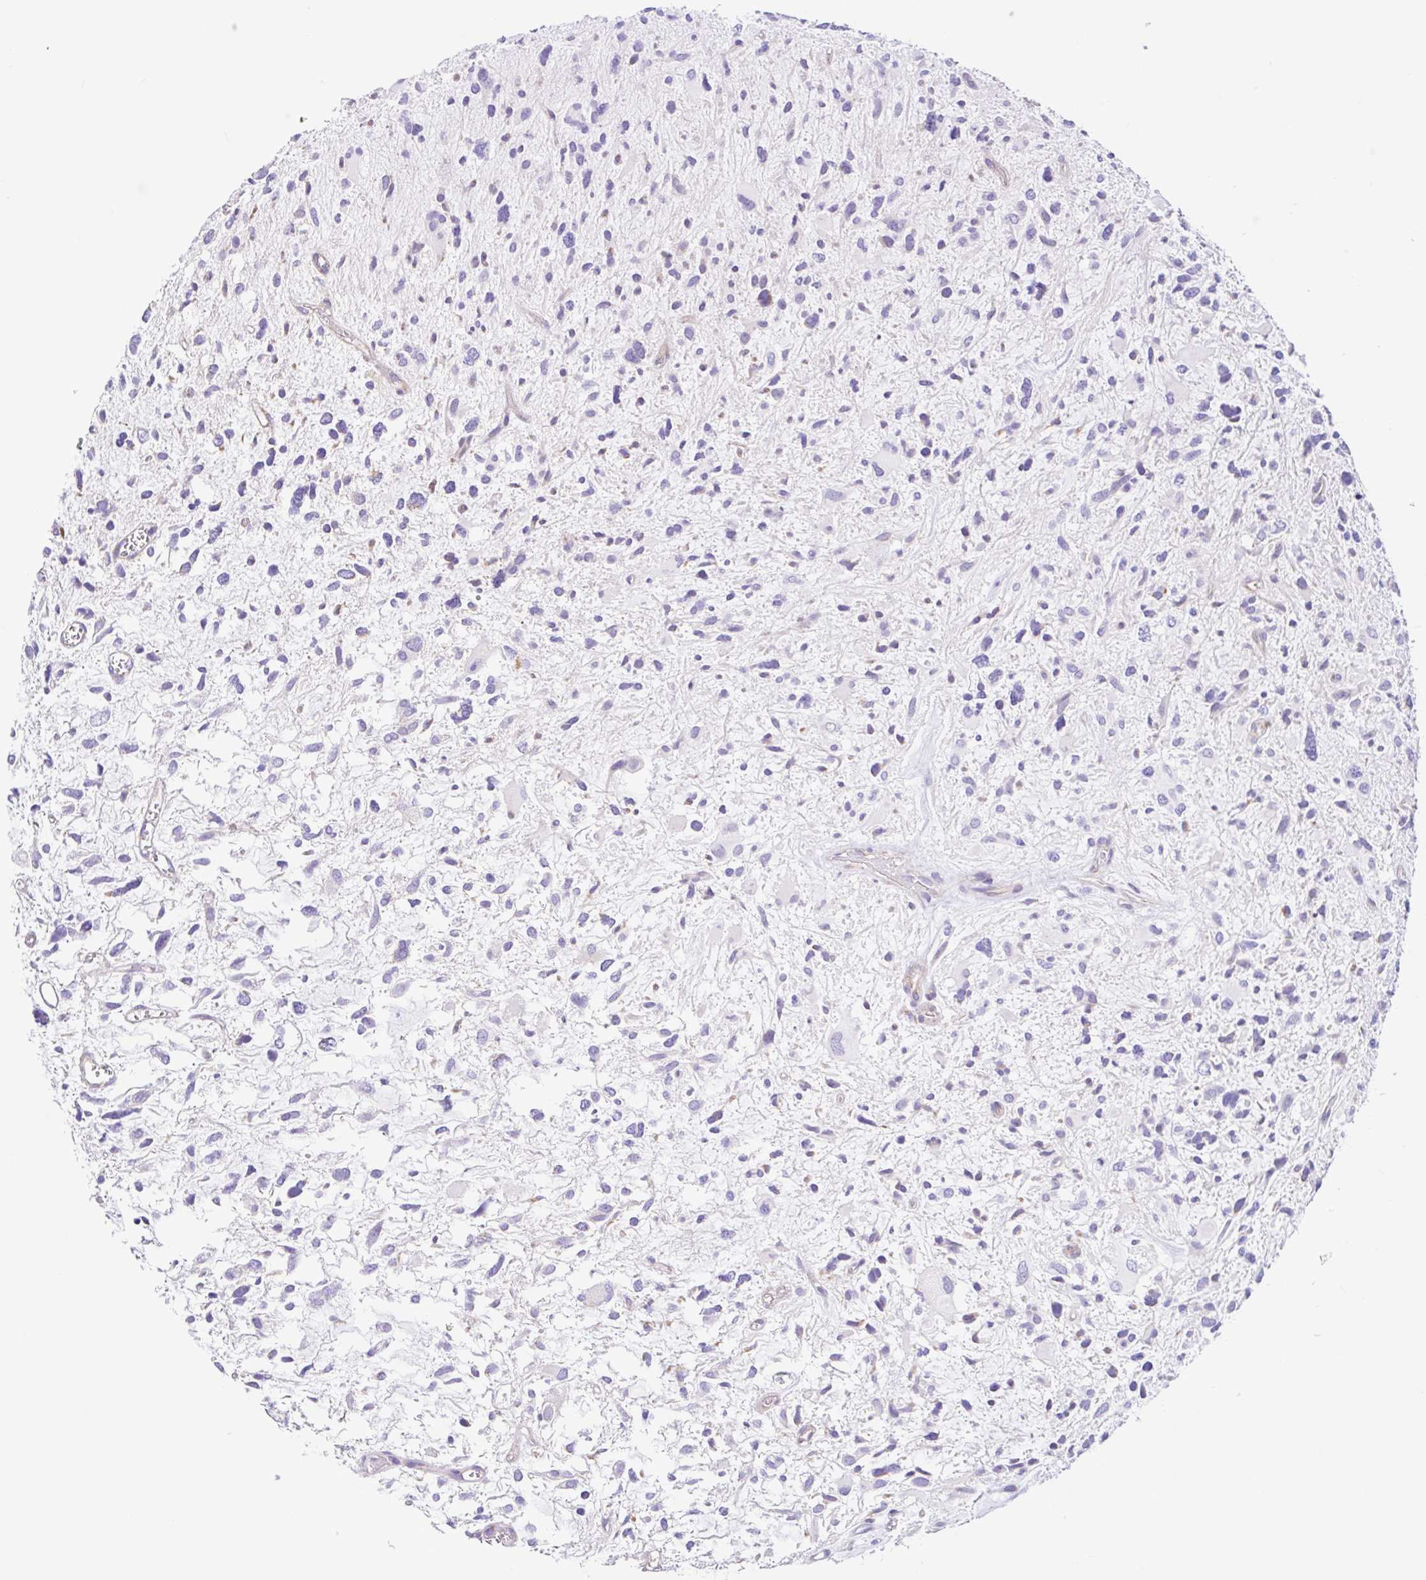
{"staining": {"intensity": "negative", "quantity": "none", "location": "none"}, "tissue": "glioma", "cell_type": "Tumor cells", "image_type": "cancer", "snomed": [{"axis": "morphology", "description": "Glioma, malignant, High grade"}, {"axis": "topography", "description": "Brain"}], "caption": "A high-resolution histopathology image shows IHC staining of malignant glioma (high-grade), which displays no significant positivity in tumor cells. Nuclei are stained in blue.", "gene": "NDUFS2", "patient": {"sex": "female", "age": 11}}